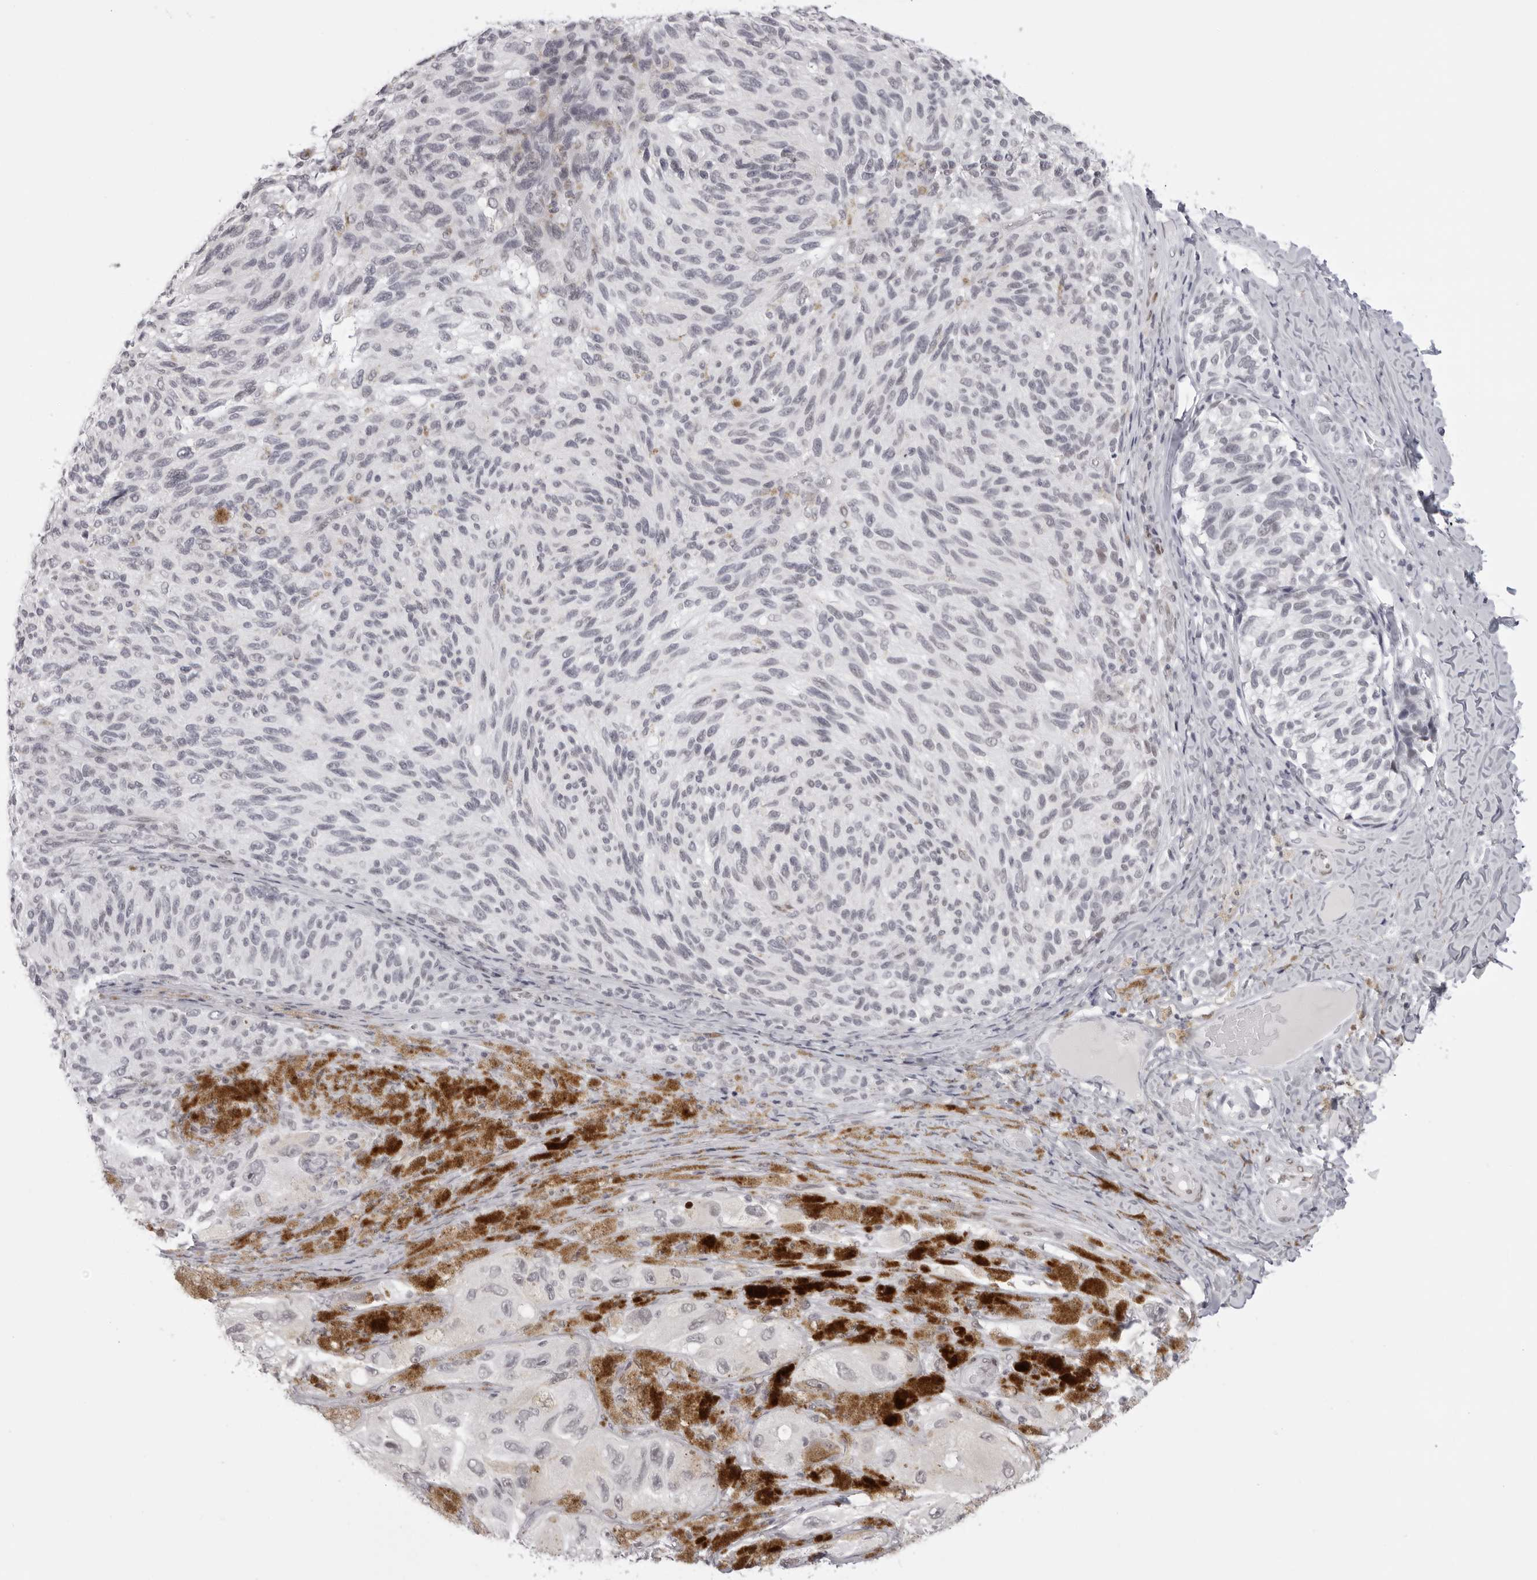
{"staining": {"intensity": "negative", "quantity": "none", "location": "none"}, "tissue": "melanoma", "cell_type": "Tumor cells", "image_type": "cancer", "snomed": [{"axis": "morphology", "description": "Malignant melanoma, NOS"}, {"axis": "topography", "description": "Skin"}], "caption": "High power microscopy photomicrograph of an immunohistochemistry micrograph of melanoma, revealing no significant staining in tumor cells. Nuclei are stained in blue.", "gene": "MAFK", "patient": {"sex": "female", "age": 73}}